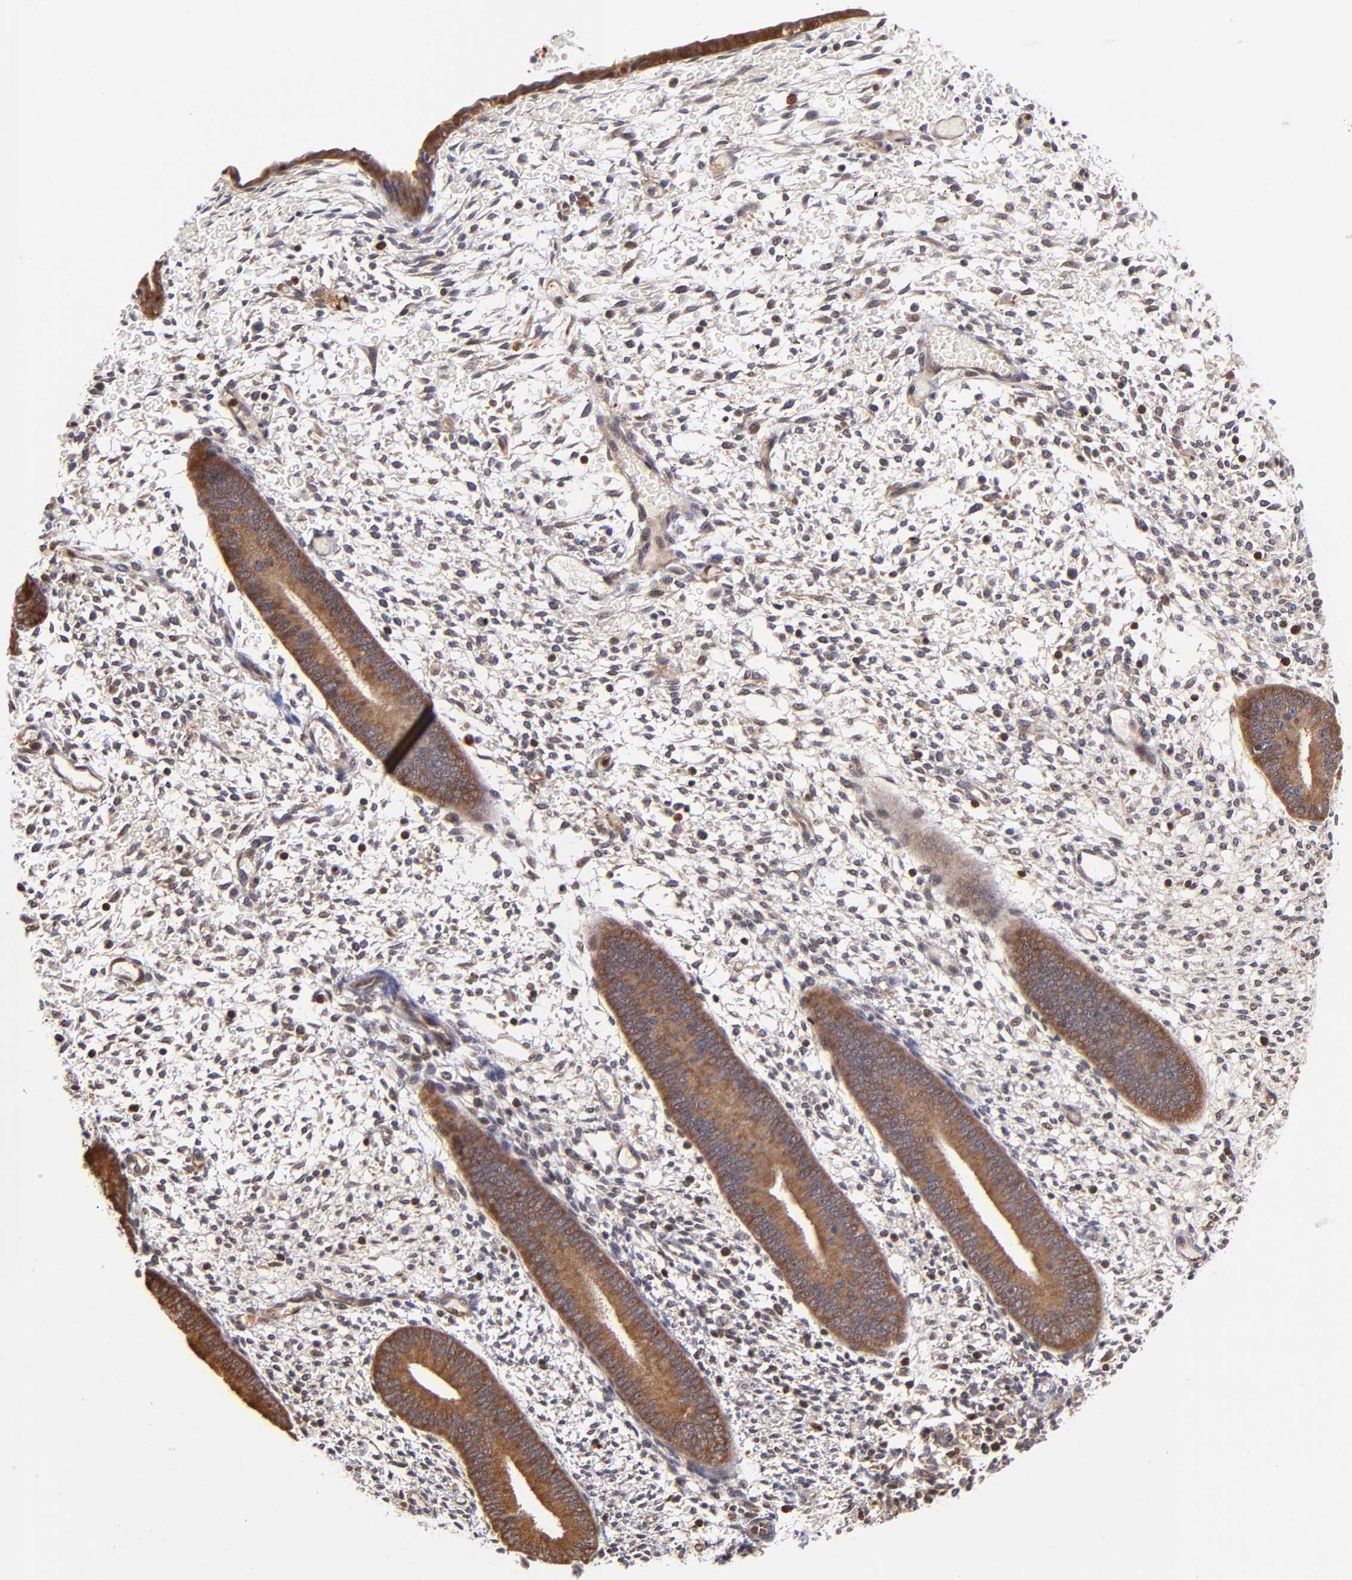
{"staining": {"intensity": "weak", "quantity": "25%-75%", "location": "cytoplasmic/membranous"}, "tissue": "endometrium", "cell_type": "Cells in endometrial stroma", "image_type": "normal", "snomed": [{"axis": "morphology", "description": "Normal tissue, NOS"}, {"axis": "topography", "description": "Endometrium"}], "caption": "Human endometrium stained with a brown dye shows weak cytoplasmic/membranous positive expression in approximately 25%-75% of cells in endometrial stroma.", "gene": "YWHAB", "patient": {"sex": "female", "age": 42}}